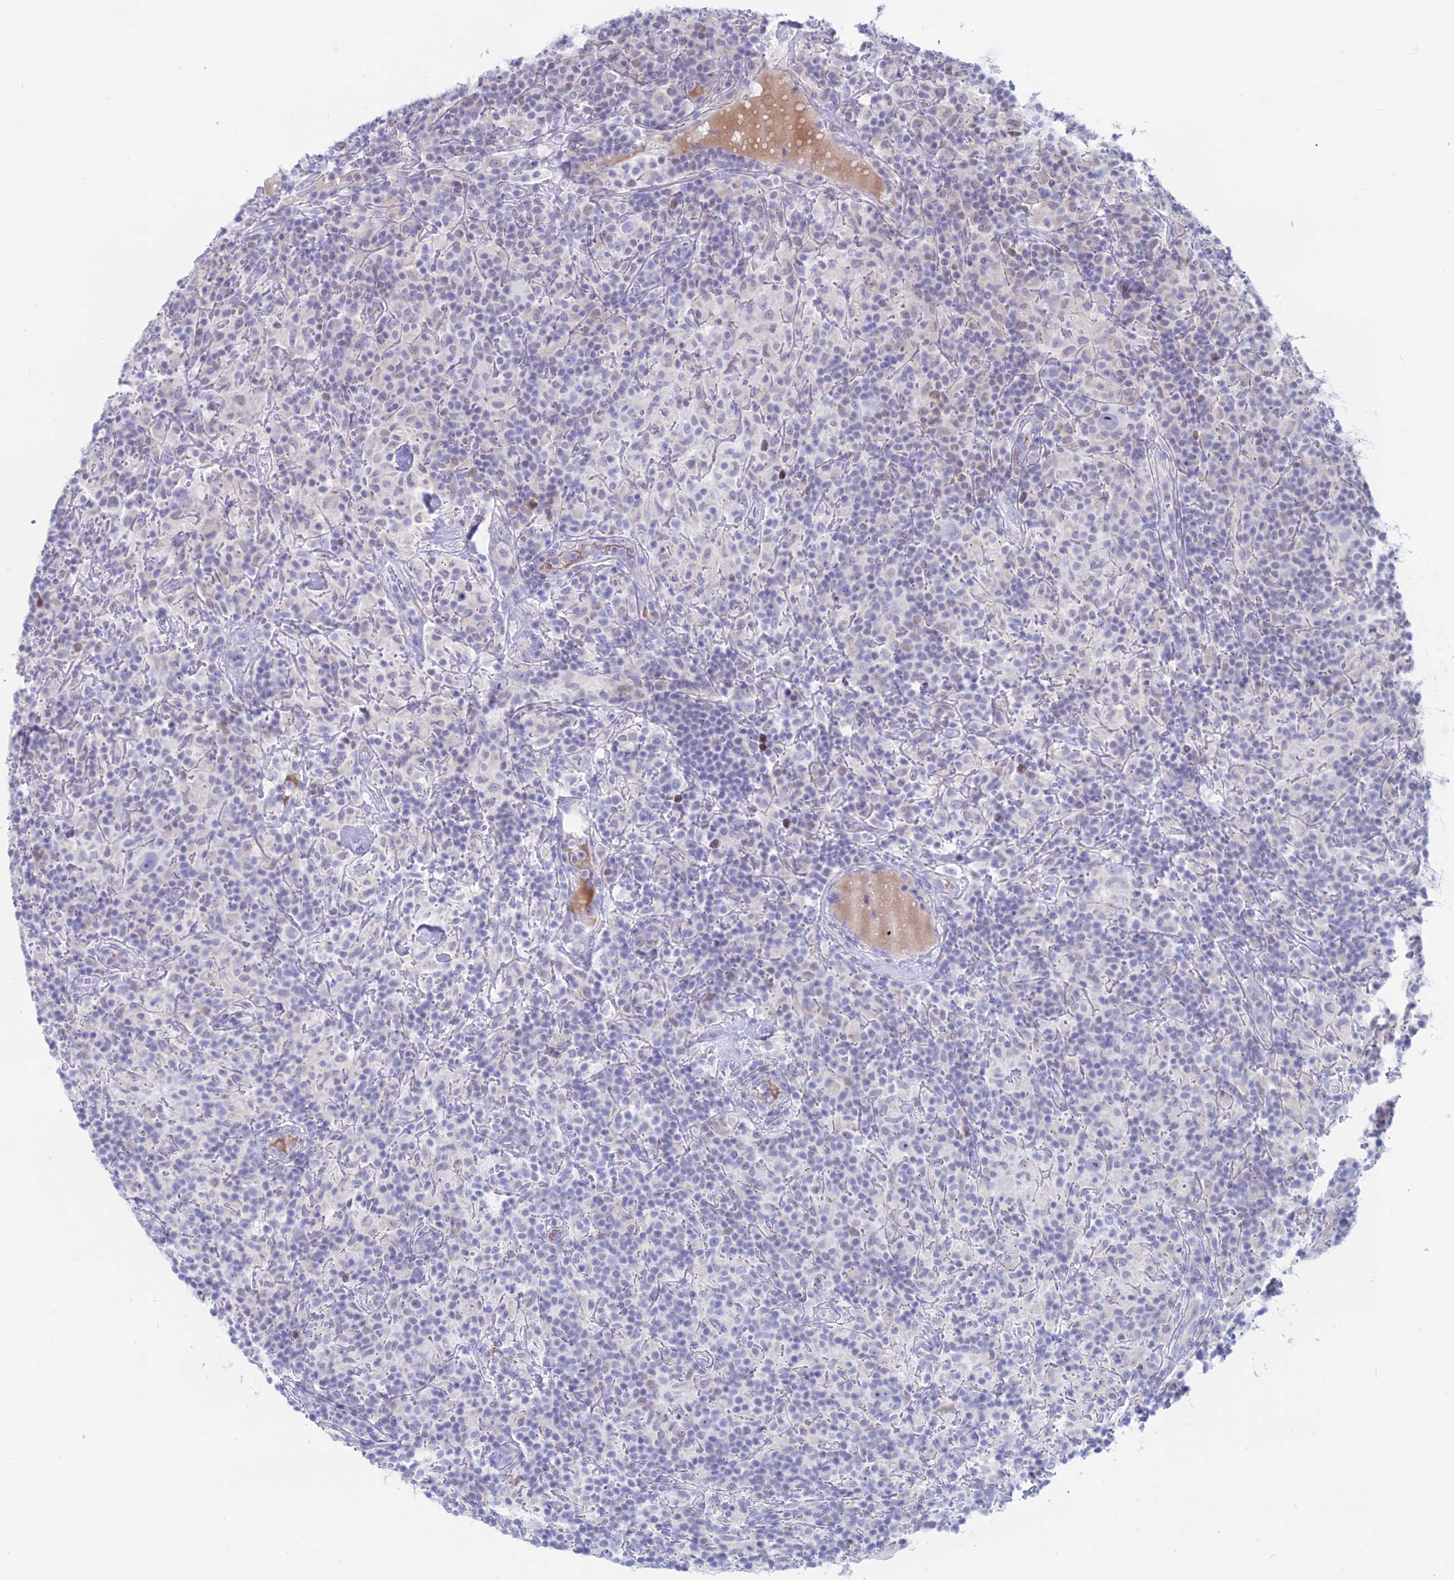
{"staining": {"intensity": "negative", "quantity": "none", "location": "none"}, "tissue": "lymphoma", "cell_type": "Tumor cells", "image_type": "cancer", "snomed": [{"axis": "morphology", "description": "Hodgkin's disease, NOS"}, {"axis": "topography", "description": "Lymph node"}], "caption": "Lymphoma was stained to show a protein in brown. There is no significant expression in tumor cells.", "gene": "CERS6", "patient": {"sex": "male", "age": 70}}